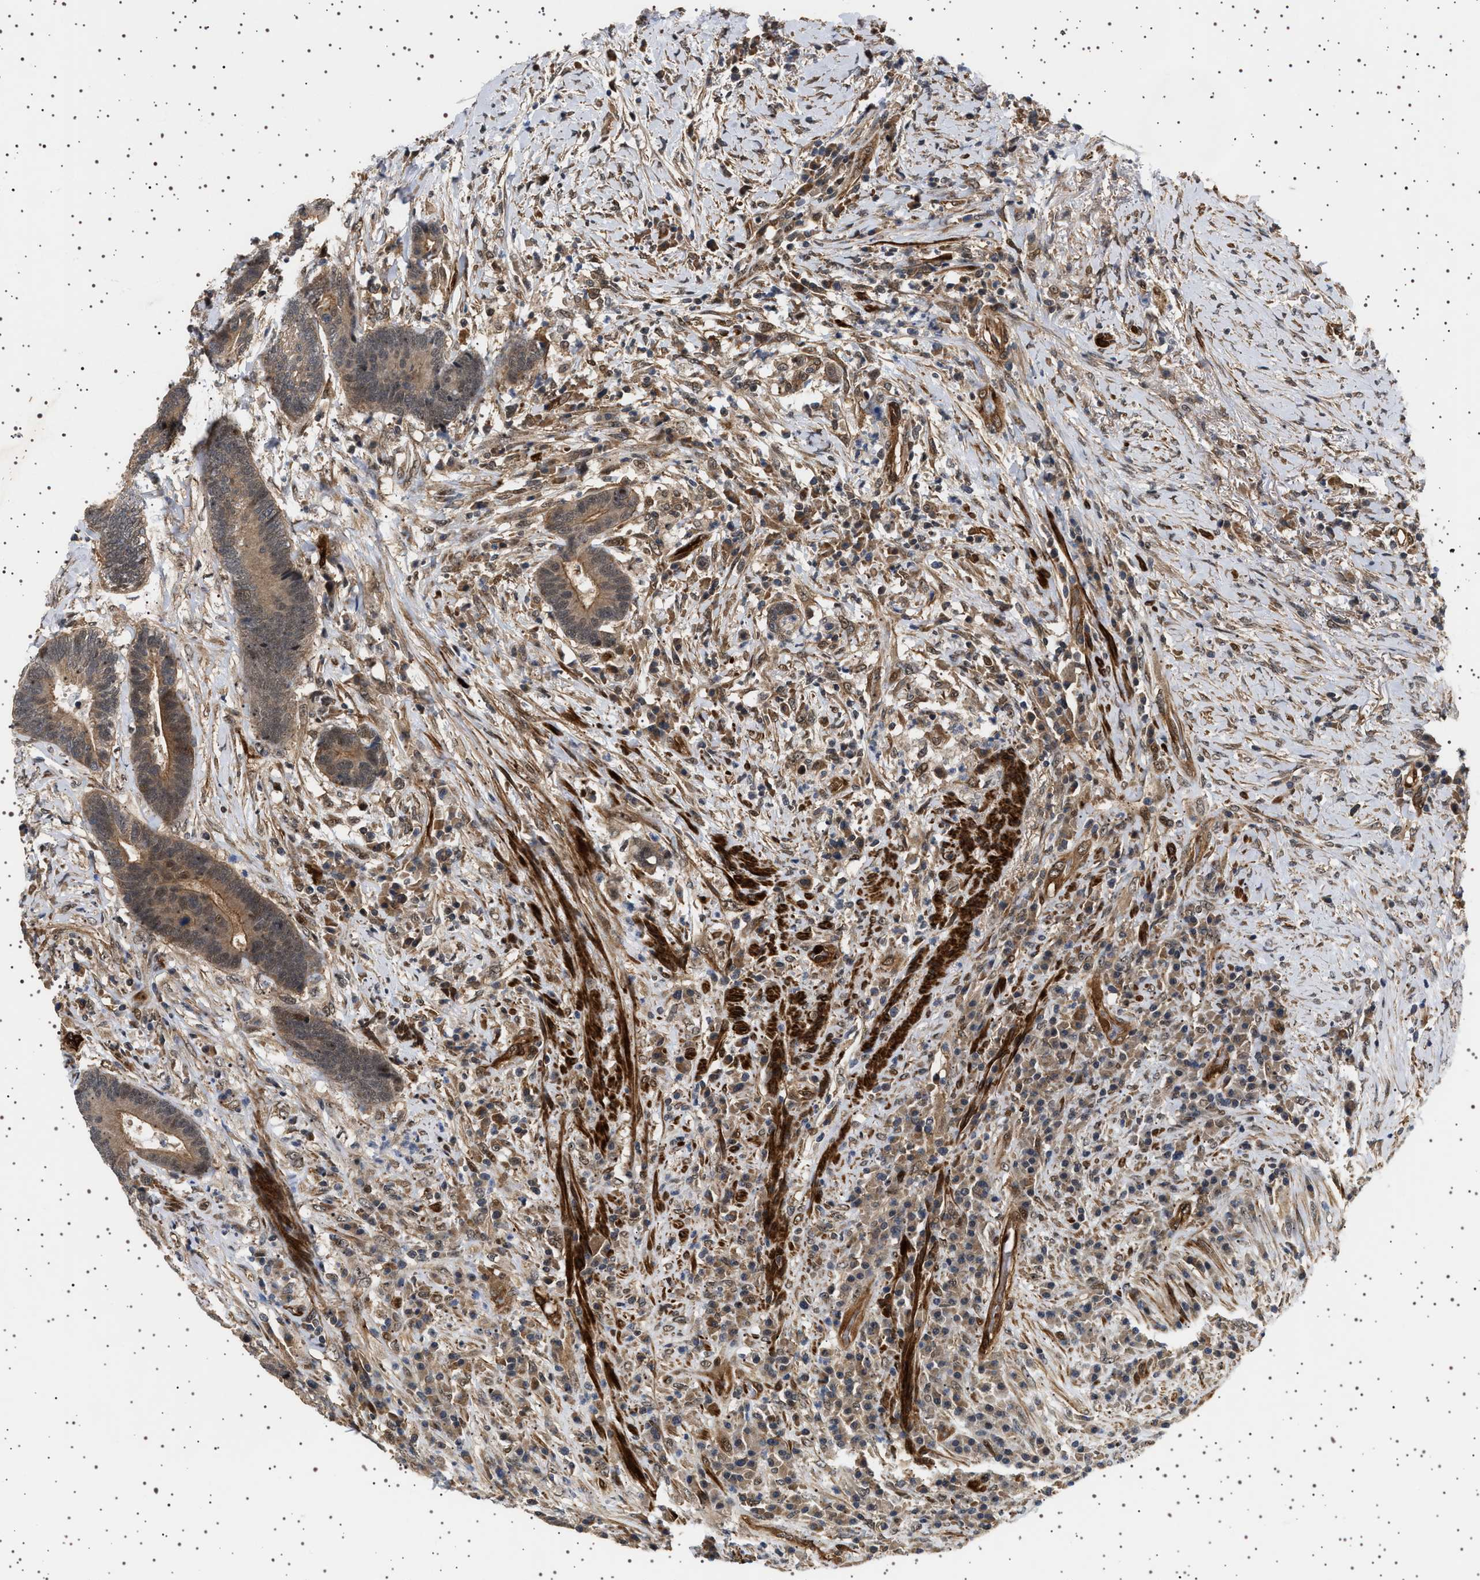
{"staining": {"intensity": "moderate", "quantity": ">75%", "location": "cytoplasmic/membranous"}, "tissue": "colorectal cancer", "cell_type": "Tumor cells", "image_type": "cancer", "snomed": [{"axis": "morphology", "description": "Adenocarcinoma, NOS"}, {"axis": "topography", "description": "Rectum"}], "caption": "Brown immunohistochemical staining in colorectal cancer demonstrates moderate cytoplasmic/membranous staining in approximately >75% of tumor cells.", "gene": "BAG3", "patient": {"sex": "female", "age": 89}}